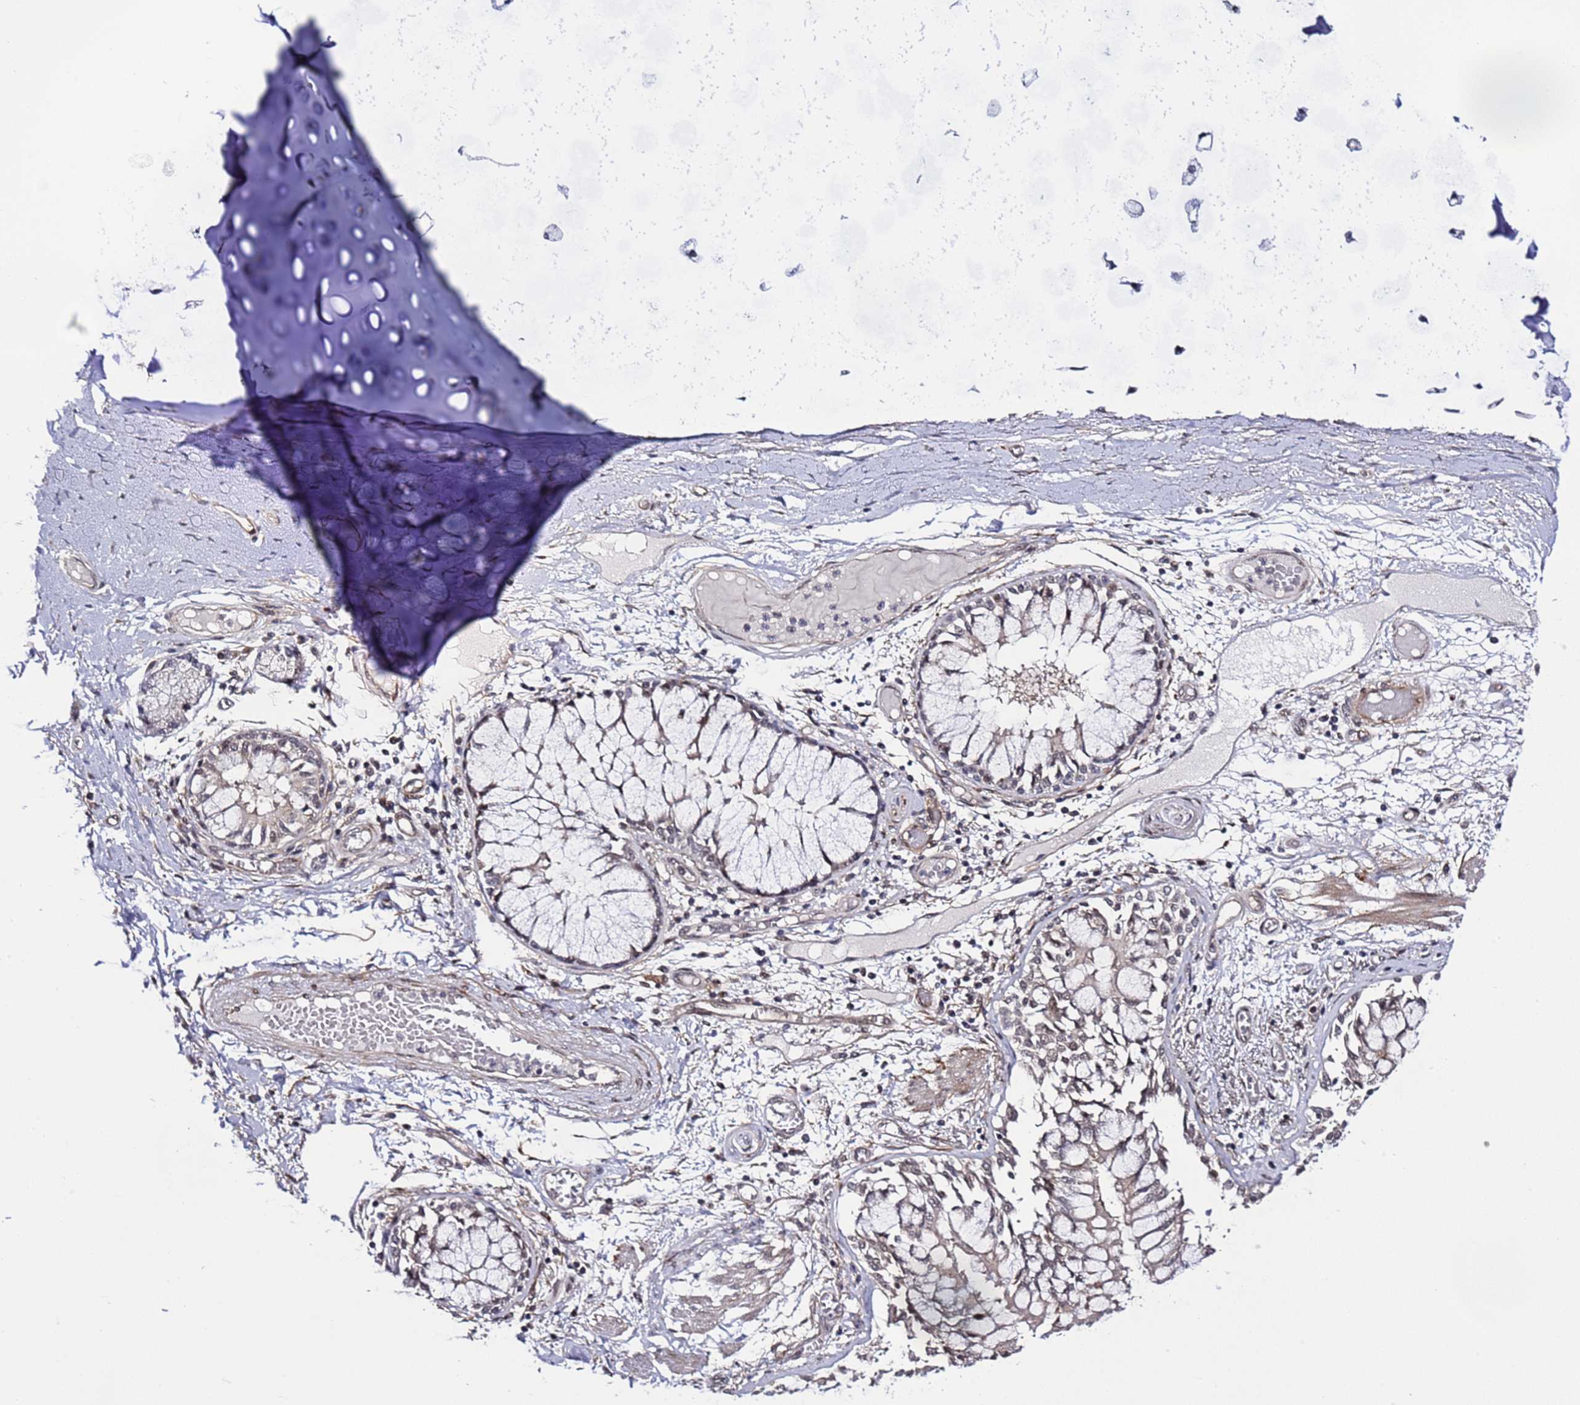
{"staining": {"intensity": "moderate", "quantity": "25%-75%", "location": "cytoplasmic/membranous"}, "tissue": "adipose tissue", "cell_type": "Adipocytes", "image_type": "normal", "snomed": [{"axis": "morphology", "description": "Normal tissue, NOS"}, {"axis": "topography", "description": "Cartilage tissue"}, {"axis": "topography", "description": "Bronchus"}, {"axis": "topography", "description": "Lung"}, {"axis": "topography", "description": "Peripheral nerve tissue"}], "caption": "Immunohistochemical staining of normal adipose tissue displays 25%-75% levels of moderate cytoplasmic/membranous protein positivity in about 25%-75% of adipocytes.", "gene": "POLR2D", "patient": {"sex": "female", "age": 49}}